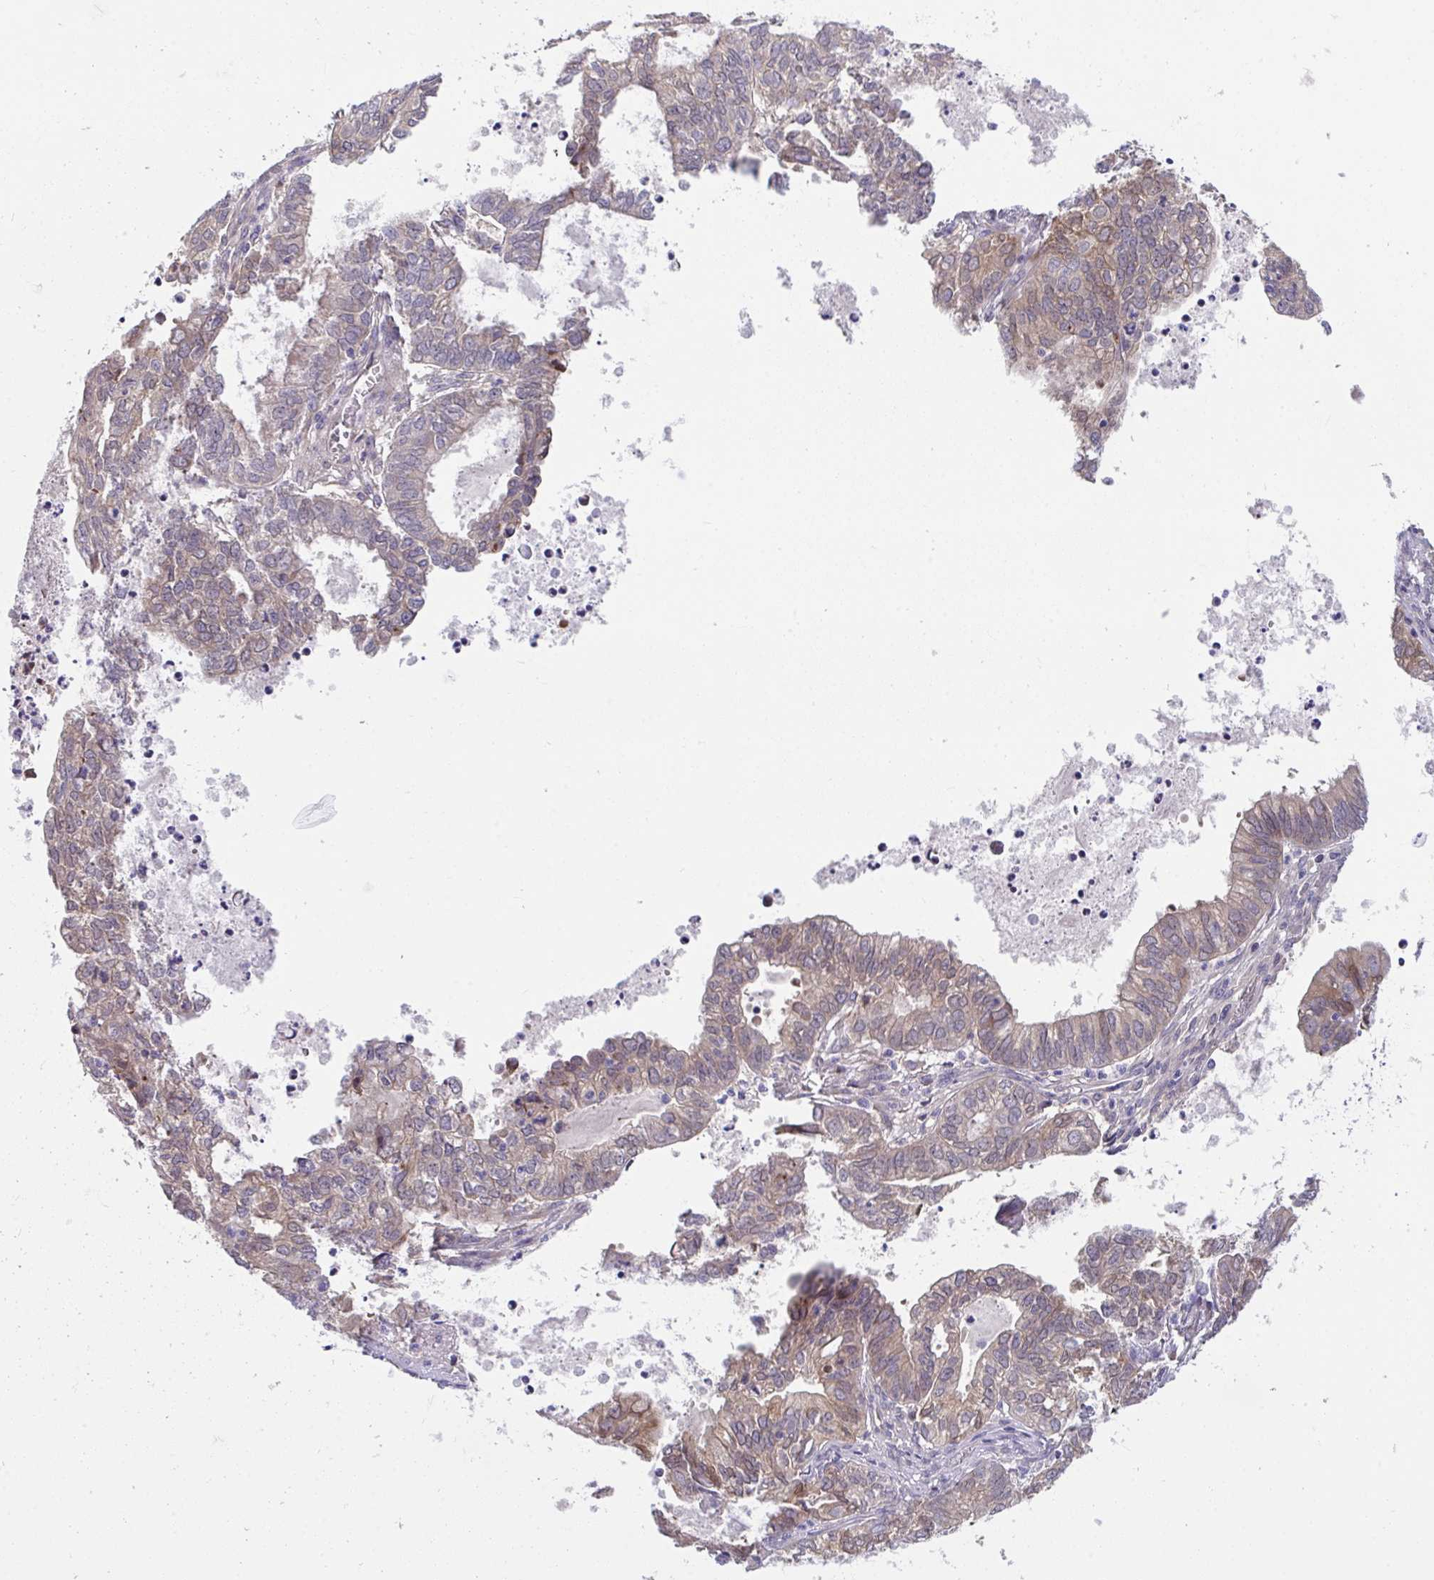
{"staining": {"intensity": "weak", "quantity": "25%-75%", "location": "cytoplasmic/membranous"}, "tissue": "ovarian cancer", "cell_type": "Tumor cells", "image_type": "cancer", "snomed": [{"axis": "morphology", "description": "Carcinoma, endometroid"}, {"axis": "topography", "description": "Ovary"}], "caption": "The image exhibits staining of ovarian cancer (endometroid carcinoma), revealing weak cytoplasmic/membranous protein expression (brown color) within tumor cells.", "gene": "SUSD4", "patient": {"sex": "female", "age": 64}}